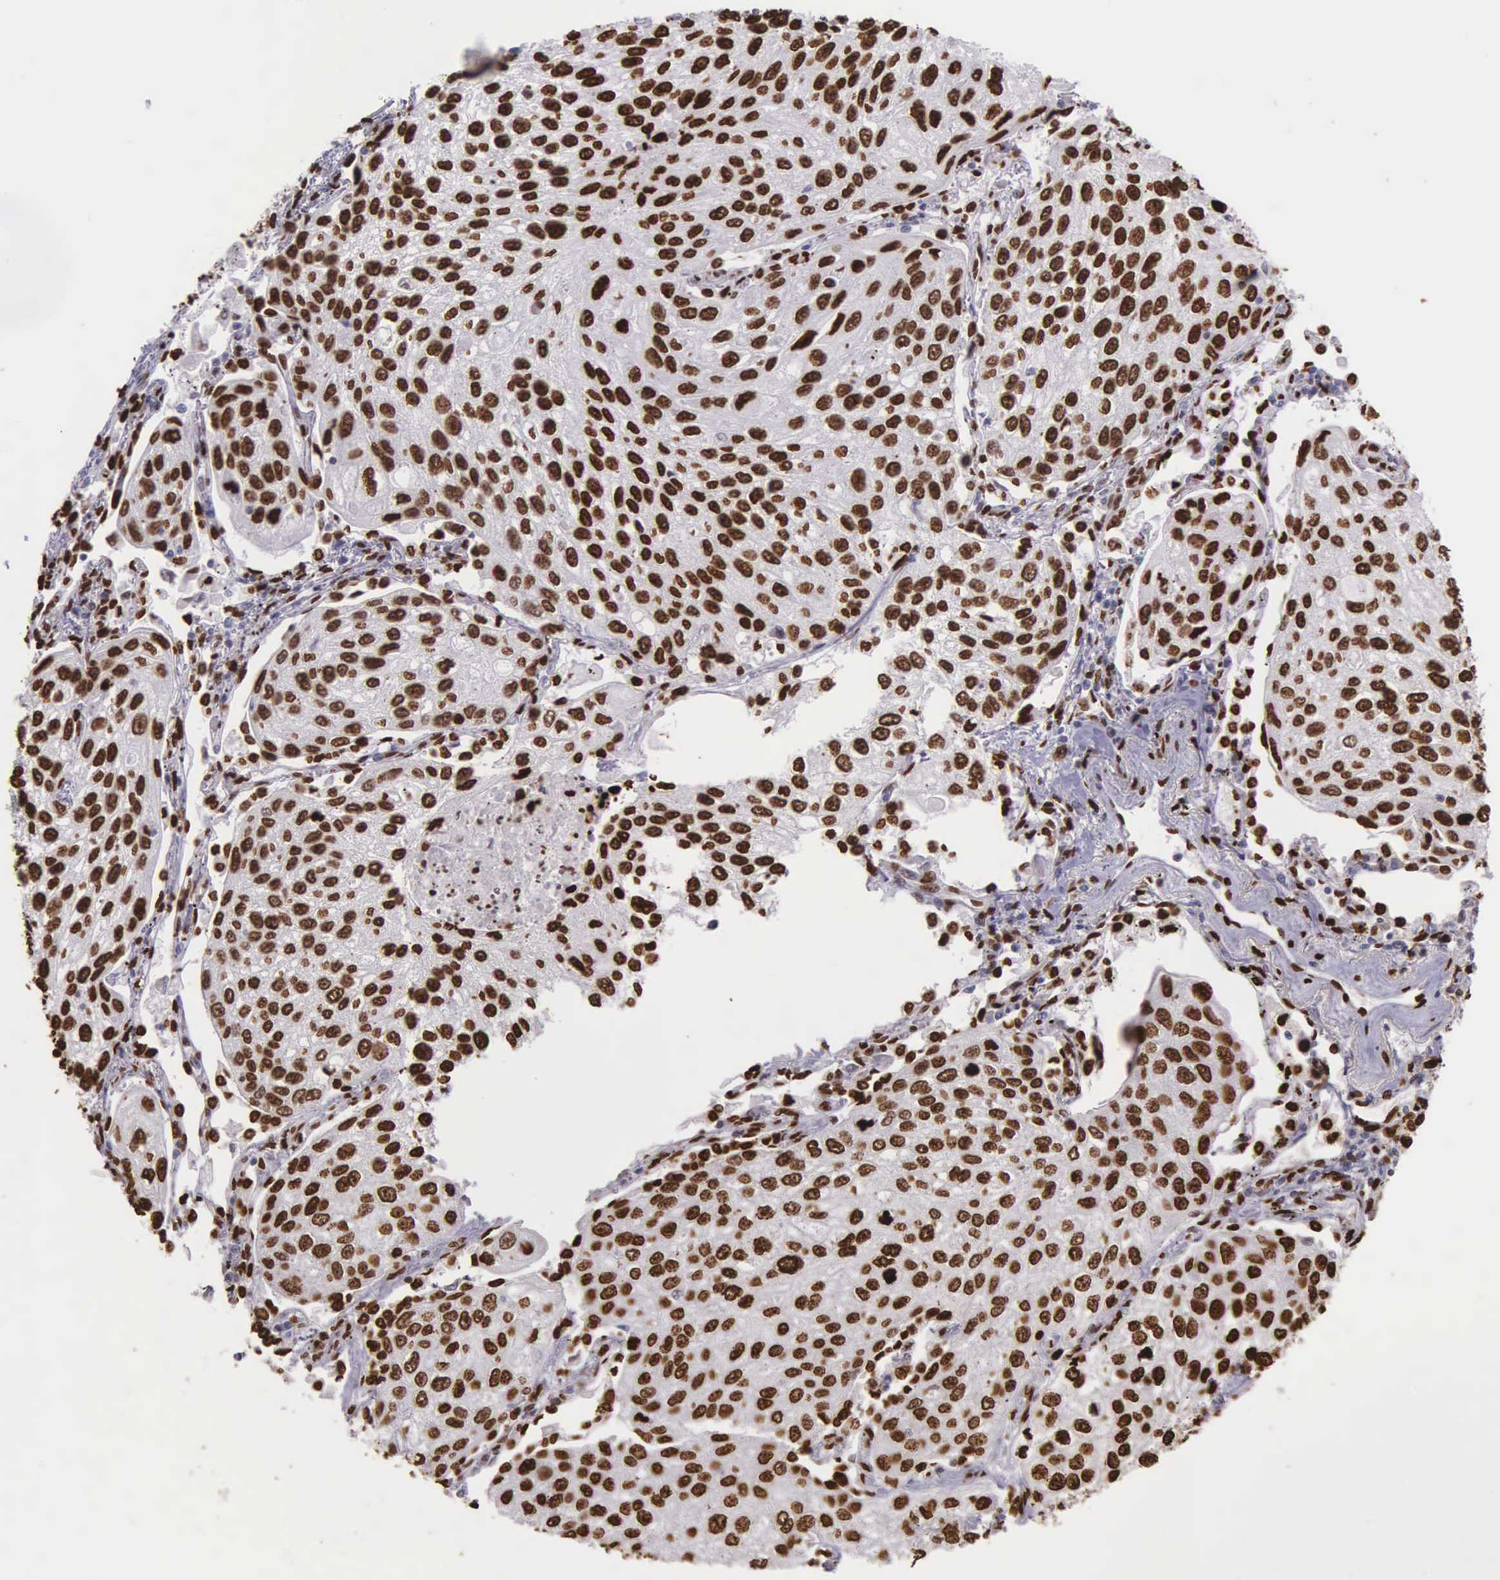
{"staining": {"intensity": "strong", "quantity": ">75%", "location": "nuclear"}, "tissue": "lung cancer", "cell_type": "Tumor cells", "image_type": "cancer", "snomed": [{"axis": "morphology", "description": "Squamous cell carcinoma, NOS"}, {"axis": "topography", "description": "Lung"}], "caption": "Human squamous cell carcinoma (lung) stained for a protein (brown) displays strong nuclear positive positivity in about >75% of tumor cells.", "gene": "H1-0", "patient": {"sex": "male", "age": 75}}